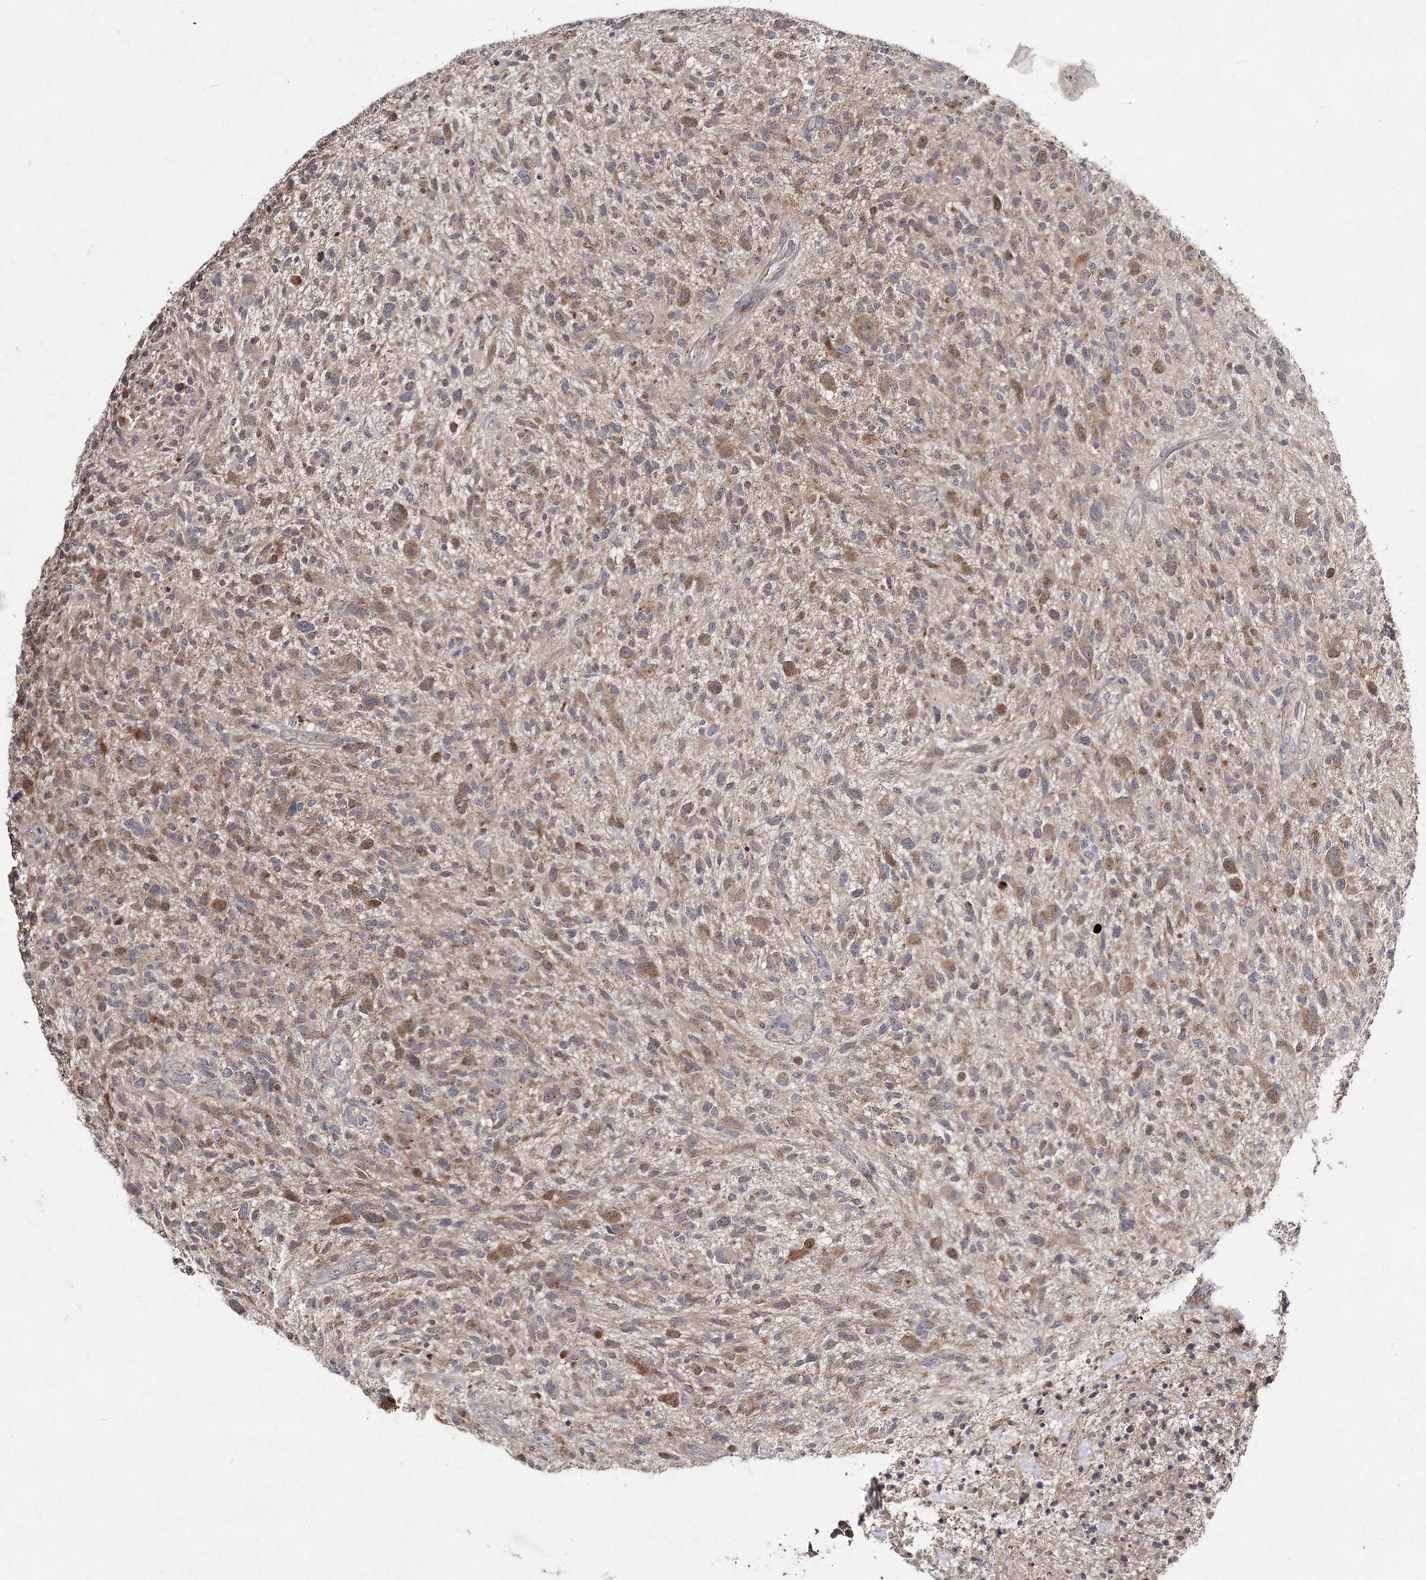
{"staining": {"intensity": "moderate", "quantity": "25%-75%", "location": "cytoplasmic/membranous"}, "tissue": "glioma", "cell_type": "Tumor cells", "image_type": "cancer", "snomed": [{"axis": "morphology", "description": "Glioma, malignant, High grade"}, {"axis": "topography", "description": "Brain"}], "caption": "This image displays immunohistochemistry (IHC) staining of human glioma, with medium moderate cytoplasmic/membranous positivity in about 25%-75% of tumor cells.", "gene": "FANCL", "patient": {"sex": "male", "age": 47}}